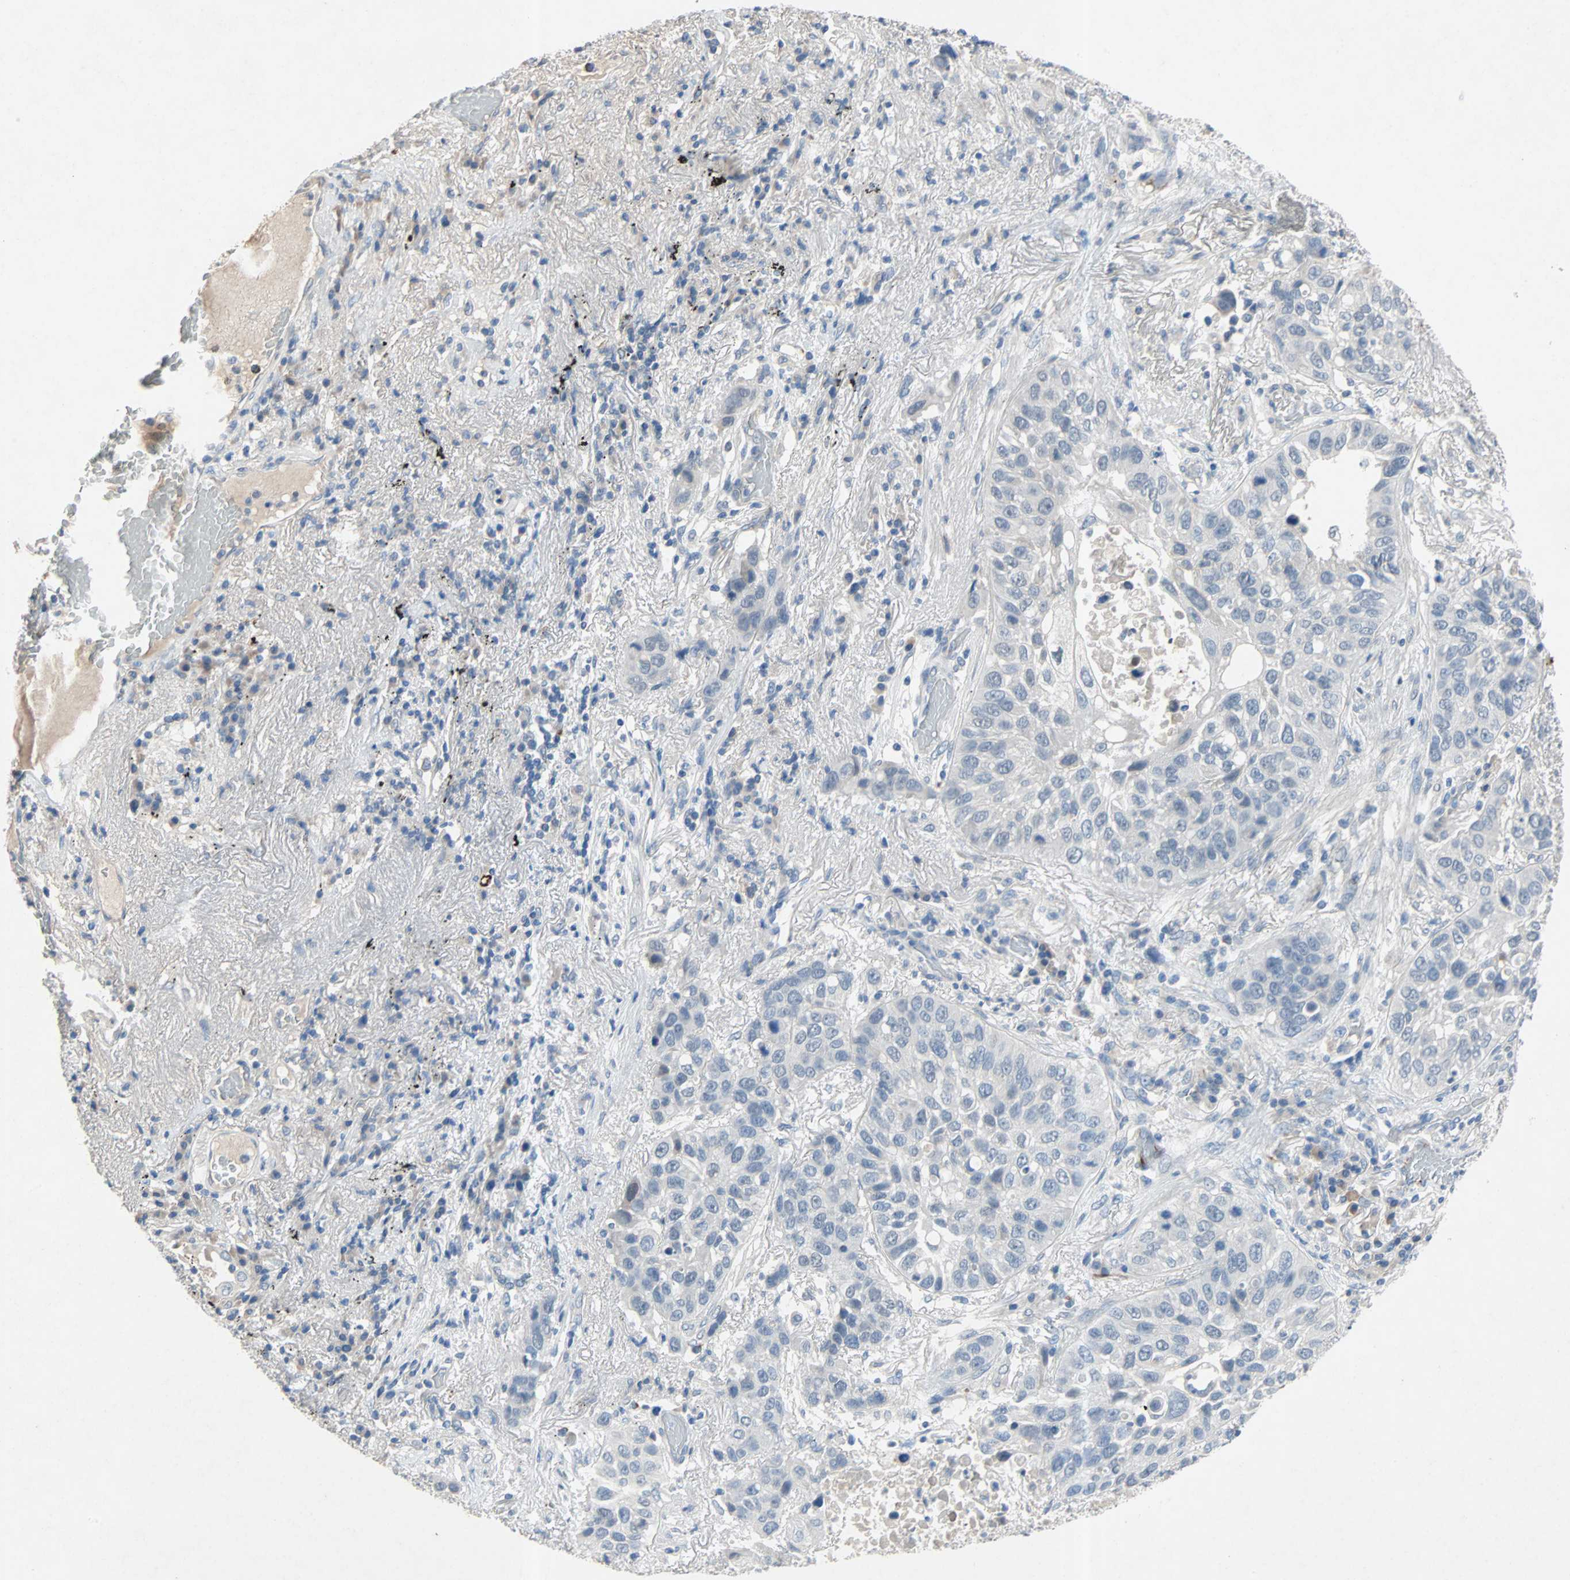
{"staining": {"intensity": "negative", "quantity": "none", "location": "none"}, "tissue": "lung cancer", "cell_type": "Tumor cells", "image_type": "cancer", "snomed": [{"axis": "morphology", "description": "Squamous cell carcinoma, NOS"}, {"axis": "topography", "description": "Lung"}], "caption": "A high-resolution histopathology image shows IHC staining of lung squamous cell carcinoma, which reveals no significant expression in tumor cells. The staining is performed using DAB brown chromogen with nuclei counter-stained in using hematoxylin.", "gene": "PCDHB2", "patient": {"sex": "male", "age": 57}}